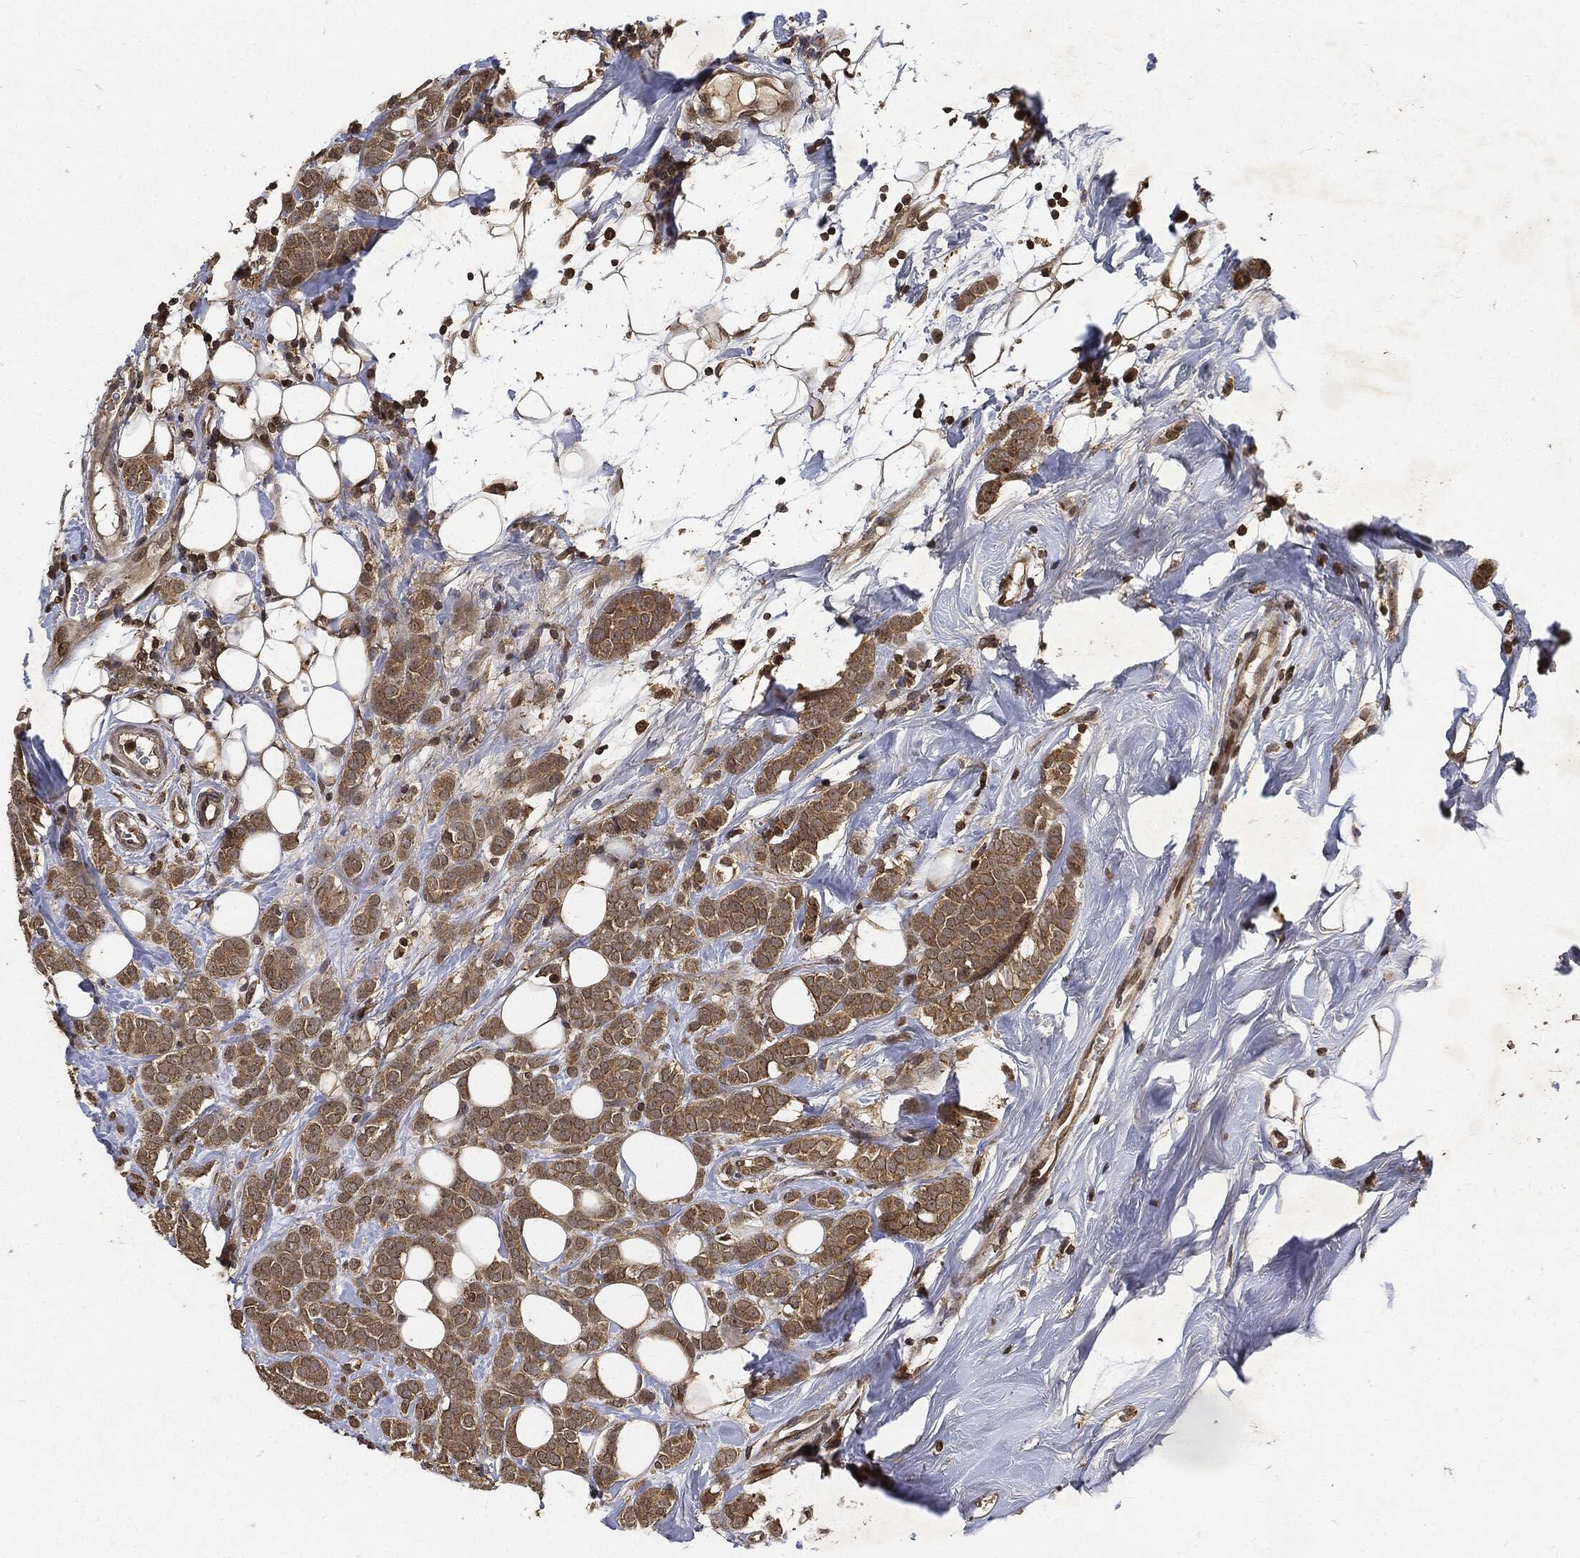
{"staining": {"intensity": "moderate", "quantity": ">75%", "location": "cytoplasmic/membranous"}, "tissue": "breast cancer", "cell_type": "Tumor cells", "image_type": "cancer", "snomed": [{"axis": "morphology", "description": "Lobular carcinoma"}, {"axis": "topography", "description": "Breast"}], "caption": "This is an image of immunohistochemistry staining of breast lobular carcinoma, which shows moderate staining in the cytoplasmic/membranous of tumor cells.", "gene": "ZNF226", "patient": {"sex": "female", "age": 49}}